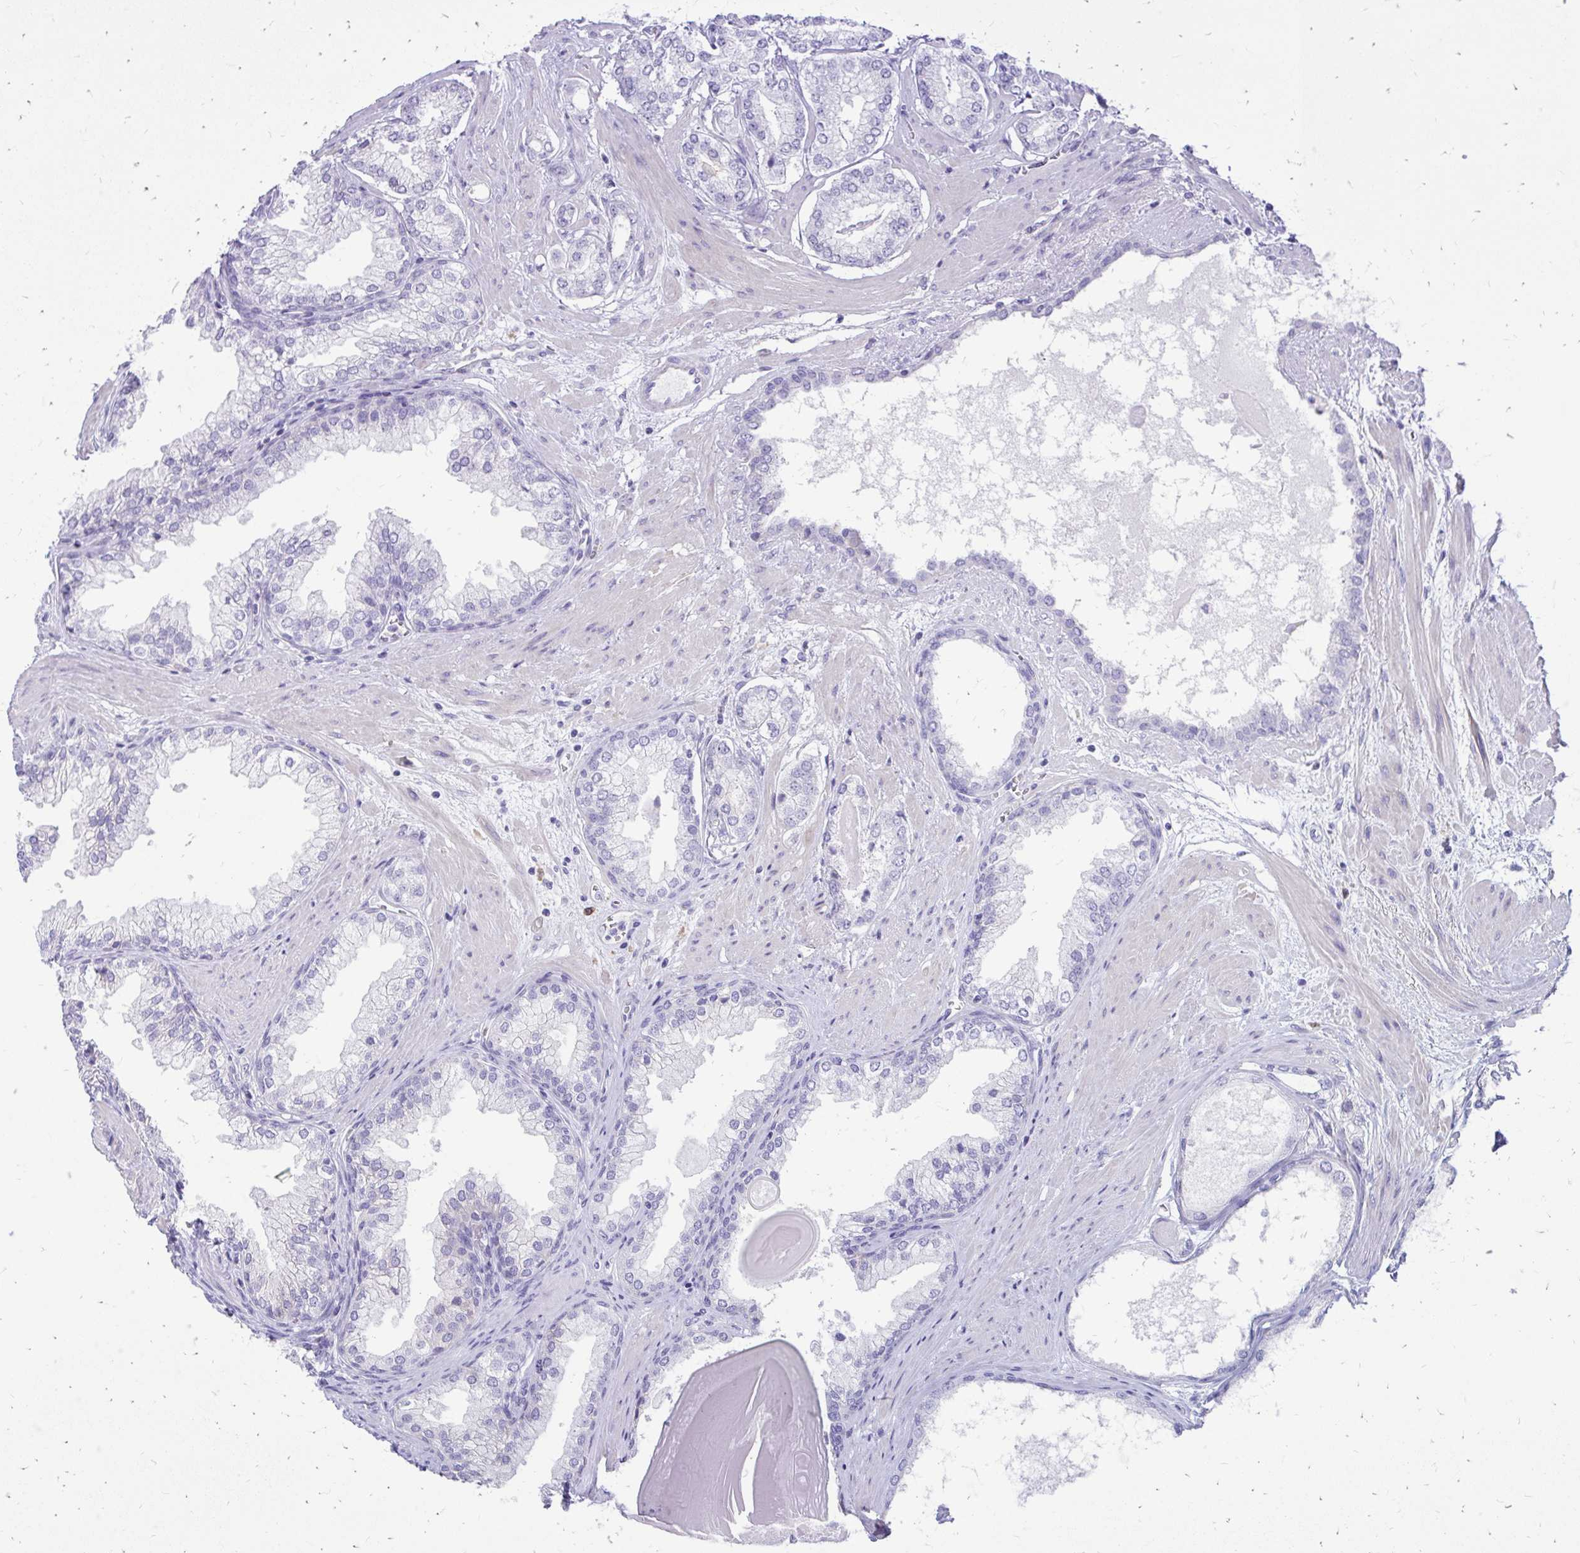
{"staining": {"intensity": "negative", "quantity": "none", "location": "none"}, "tissue": "prostate cancer", "cell_type": "Tumor cells", "image_type": "cancer", "snomed": [{"axis": "morphology", "description": "Adenocarcinoma, Low grade"}, {"axis": "topography", "description": "Prostate"}], "caption": "IHC image of human prostate cancer stained for a protein (brown), which shows no positivity in tumor cells.", "gene": "SIGLEC11", "patient": {"sex": "male", "age": 64}}